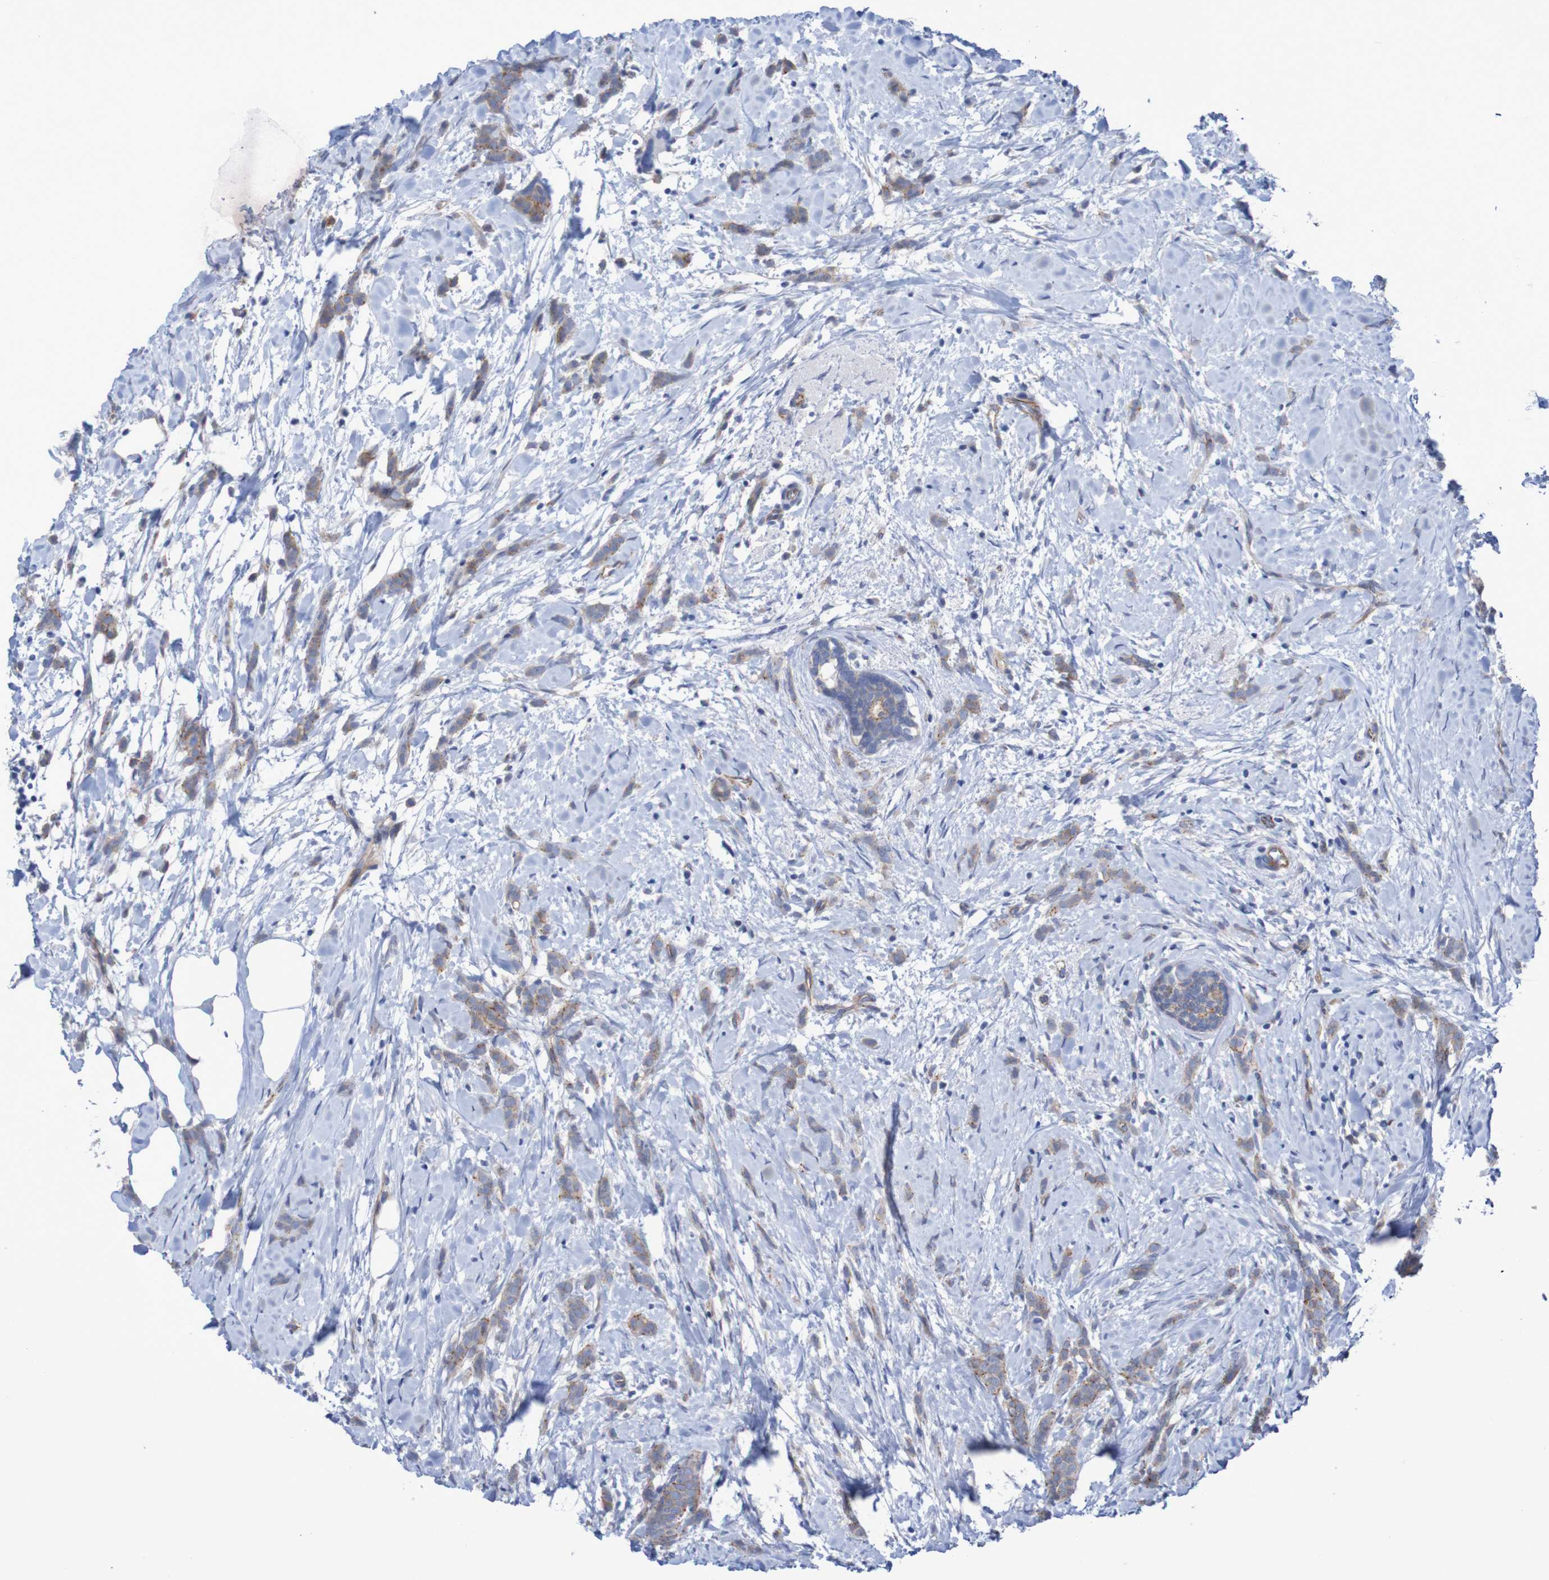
{"staining": {"intensity": "moderate", "quantity": "25%-75%", "location": "cytoplasmic/membranous"}, "tissue": "breast cancer", "cell_type": "Tumor cells", "image_type": "cancer", "snomed": [{"axis": "morphology", "description": "Lobular carcinoma, in situ"}, {"axis": "morphology", "description": "Lobular carcinoma"}, {"axis": "topography", "description": "Breast"}], "caption": "IHC of breast lobular carcinoma in situ exhibits medium levels of moderate cytoplasmic/membranous expression in approximately 25%-75% of tumor cells.", "gene": "NECTIN2", "patient": {"sex": "female", "age": 41}}